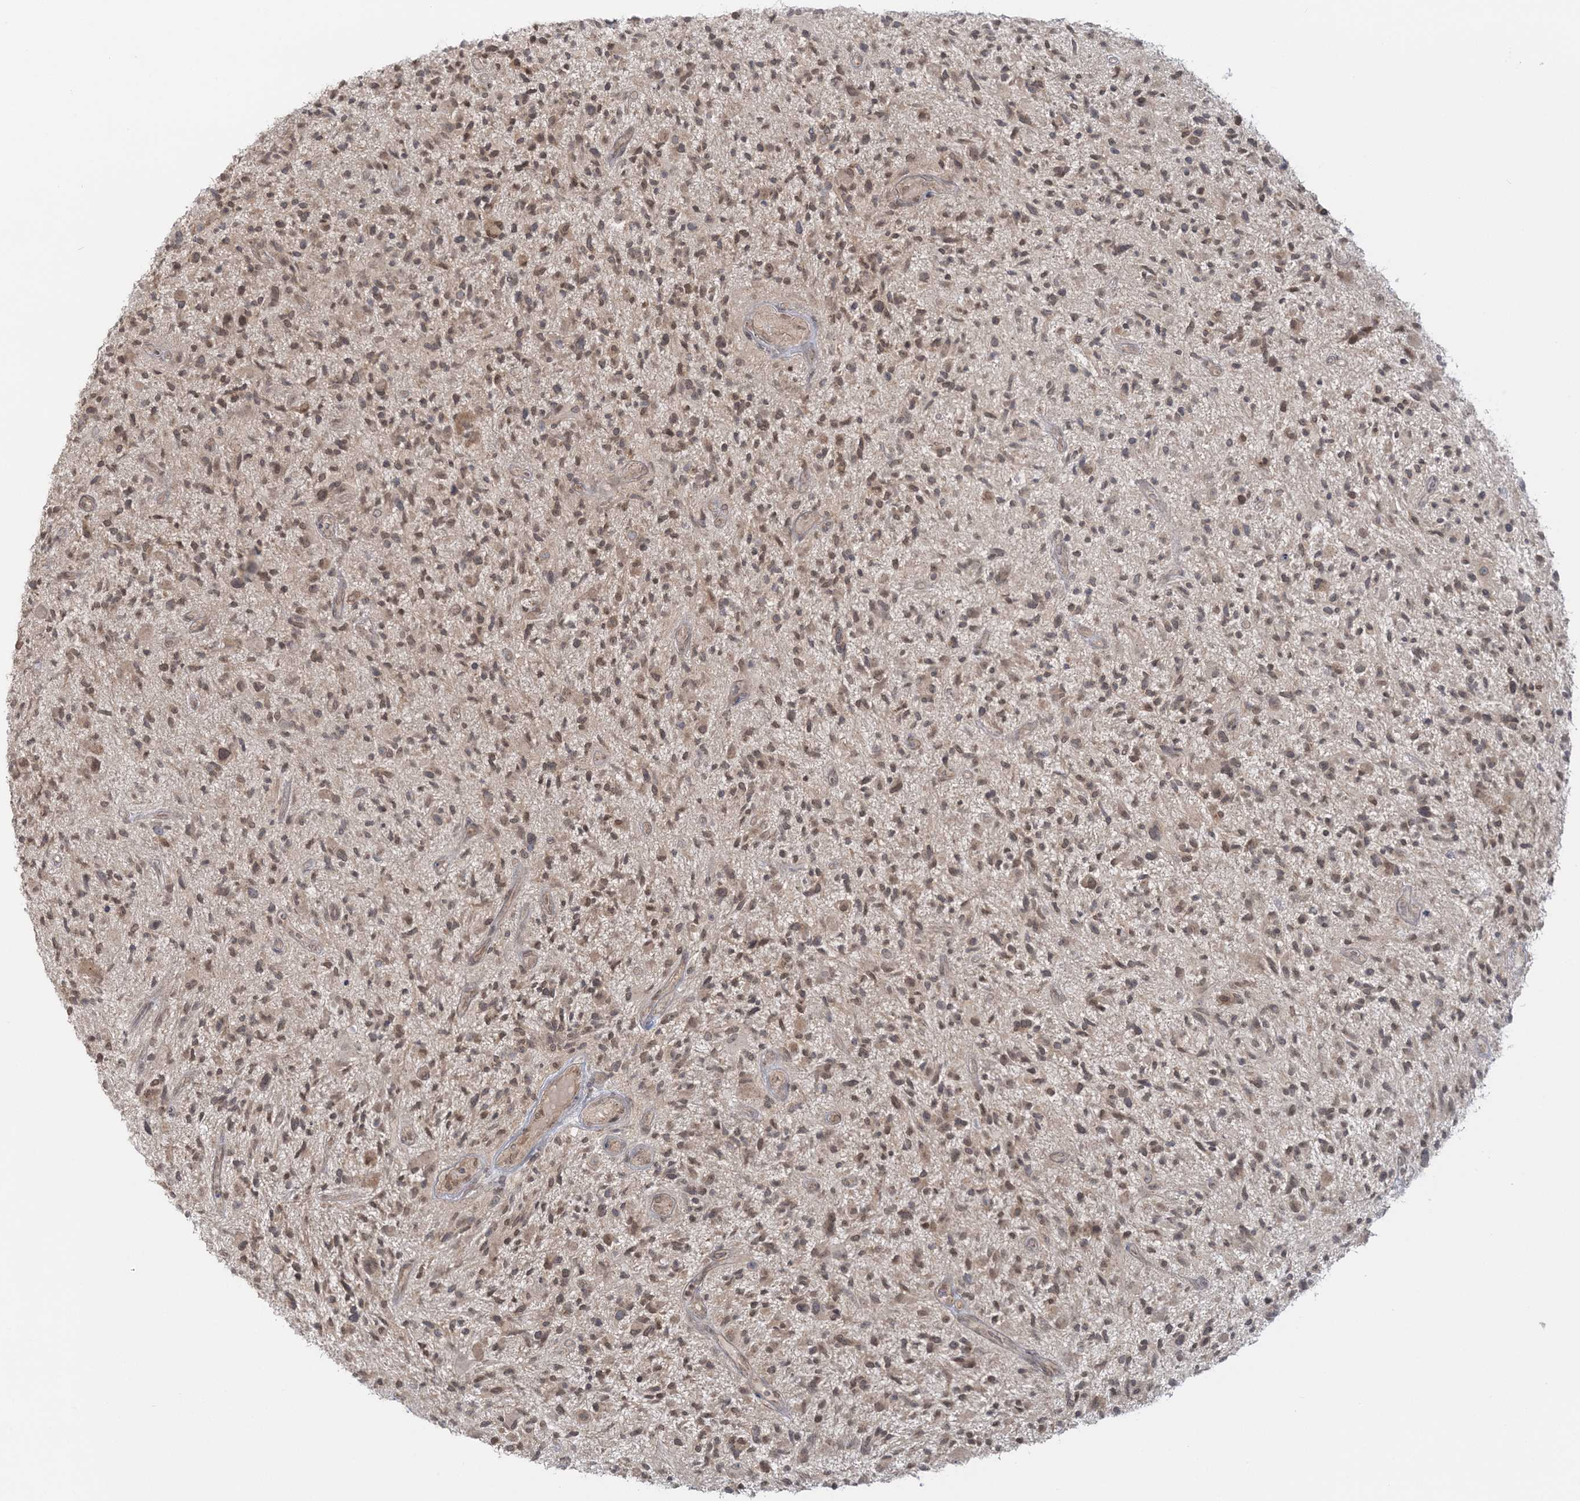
{"staining": {"intensity": "weak", "quantity": ">75%", "location": "cytoplasmic/membranous,nuclear"}, "tissue": "glioma", "cell_type": "Tumor cells", "image_type": "cancer", "snomed": [{"axis": "morphology", "description": "Glioma, malignant, High grade"}, {"axis": "topography", "description": "Brain"}], "caption": "Tumor cells display low levels of weak cytoplasmic/membranous and nuclear expression in about >75% of cells in human high-grade glioma (malignant). (Brightfield microscopy of DAB IHC at high magnification).", "gene": "ZFAND6", "patient": {"sex": "male", "age": 47}}